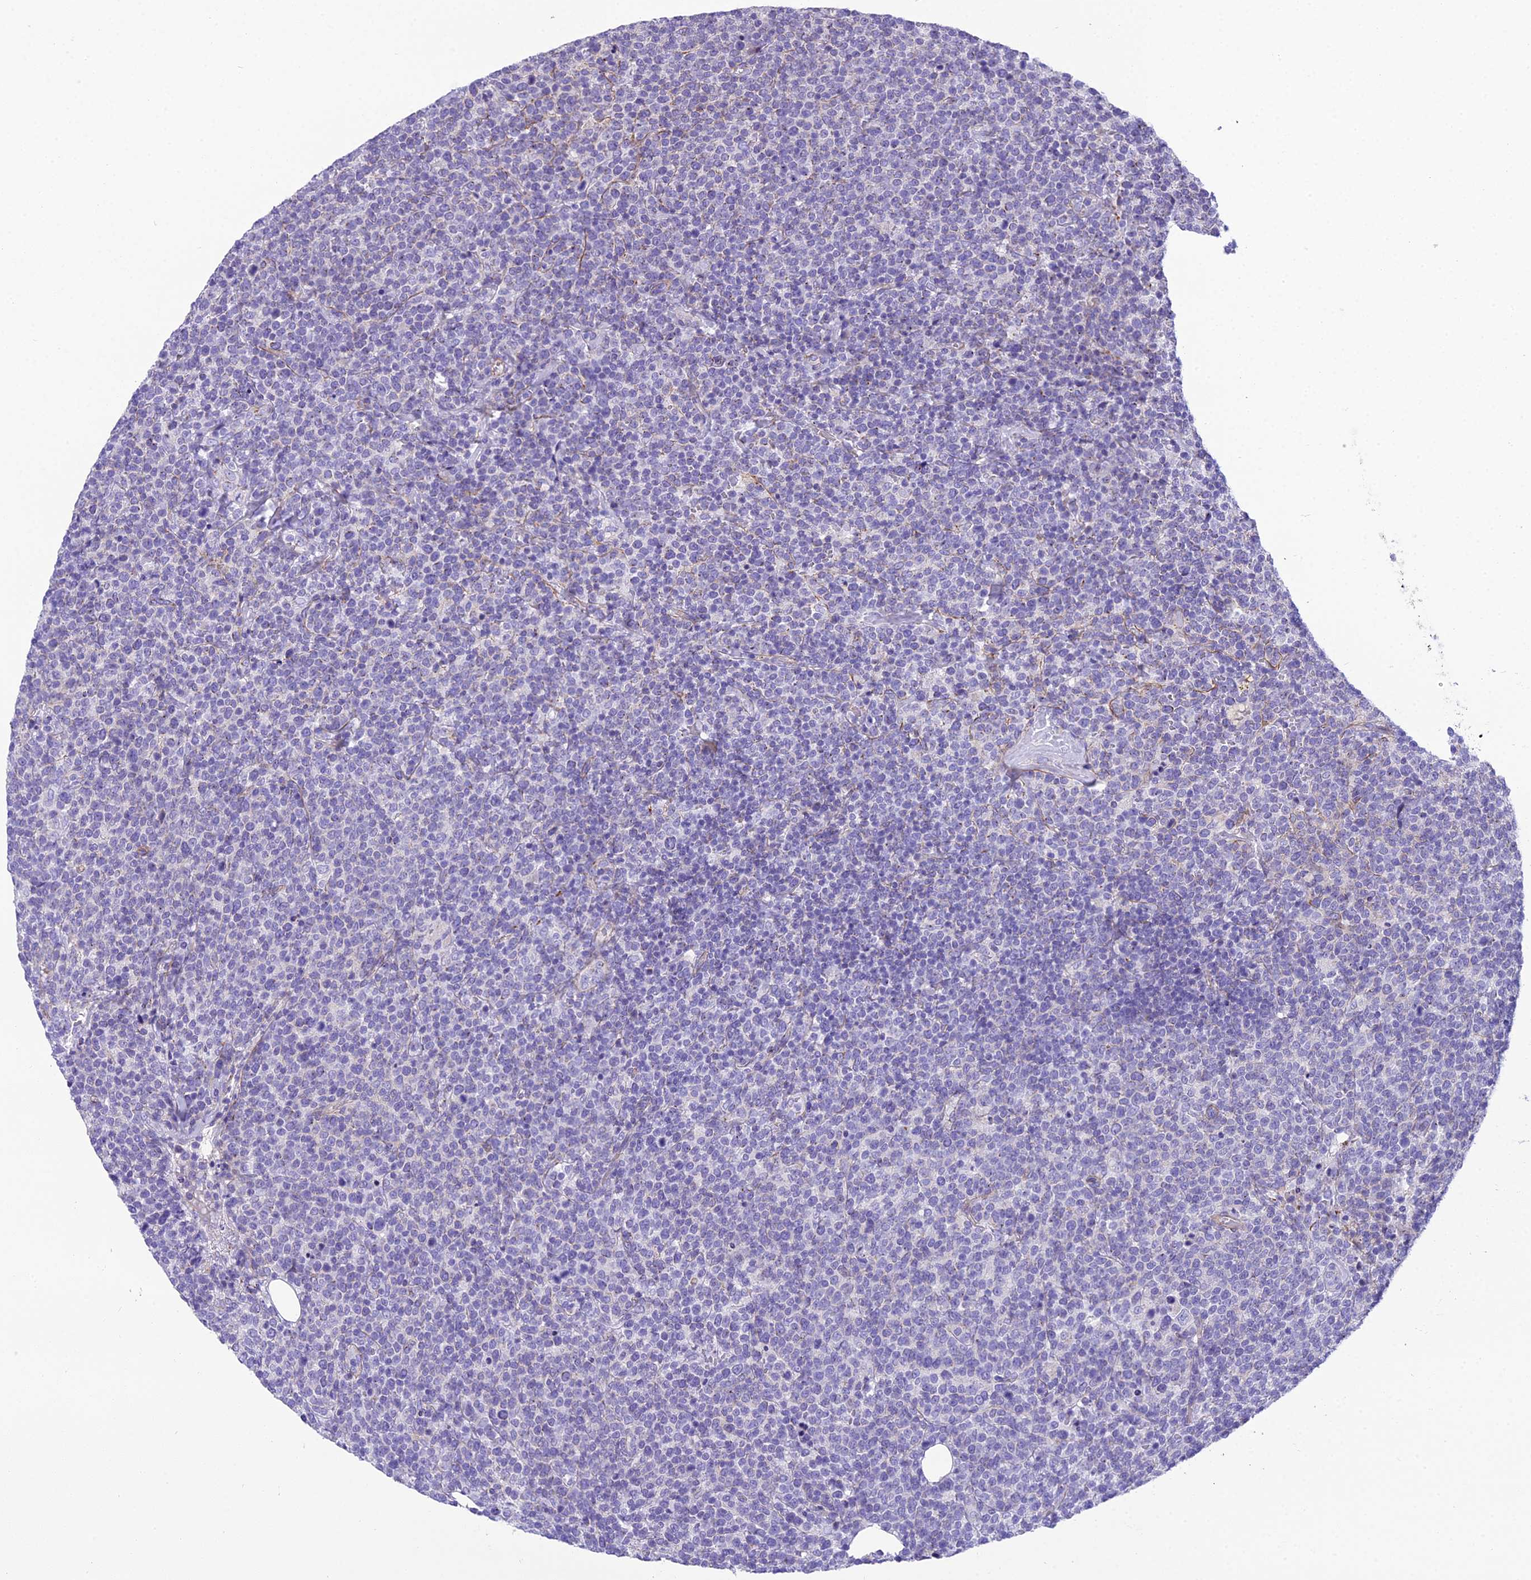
{"staining": {"intensity": "negative", "quantity": "none", "location": "none"}, "tissue": "lymphoma", "cell_type": "Tumor cells", "image_type": "cancer", "snomed": [{"axis": "morphology", "description": "Malignant lymphoma, non-Hodgkin's type, High grade"}, {"axis": "topography", "description": "Lymph node"}], "caption": "Tumor cells are negative for protein expression in human lymphoma.", "gene": "GFRA1", "patient": {"sex": "male", "age": 61}}